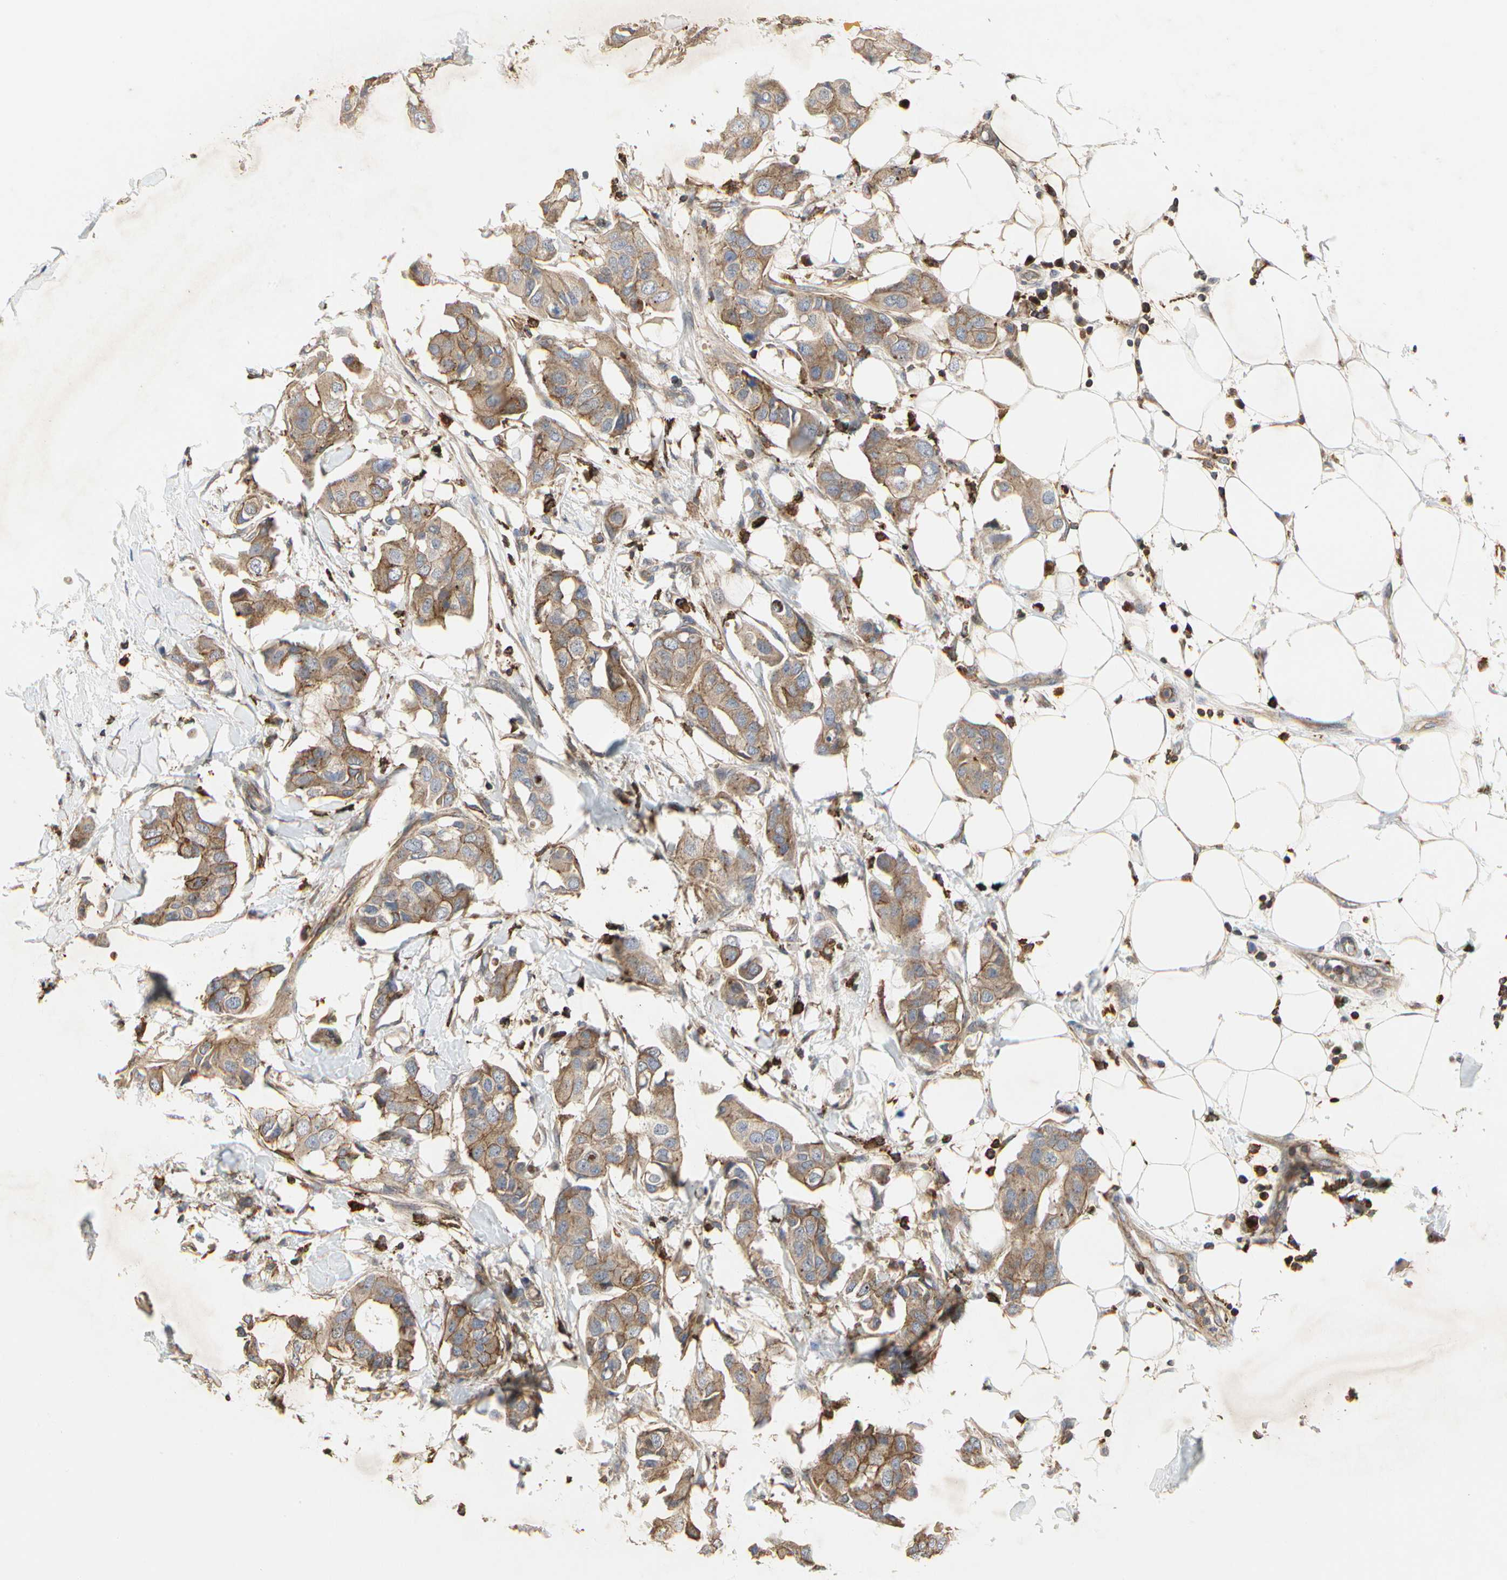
{"staining": {"intensity": "moderate", "quantity": ">75%", "location": "cytoplasmic/membranous"}, "tissue": "breast cancer", "cell_type": "Tumor cells", "image_type": "cancer", "snomed": [{"axis": "morphology", "description": "Duct carcinoma"}, {"axis": "topography", "description": "Breast"}], "caption": "A photomicrograph of breast cancer (invasive ductal carcinoma) stained for a protein reveals moderate cytoplasmic/membranous brown staining in tumor cells.", "gene": "NAPG", "patient": {"sex": "female", "age": 40}}